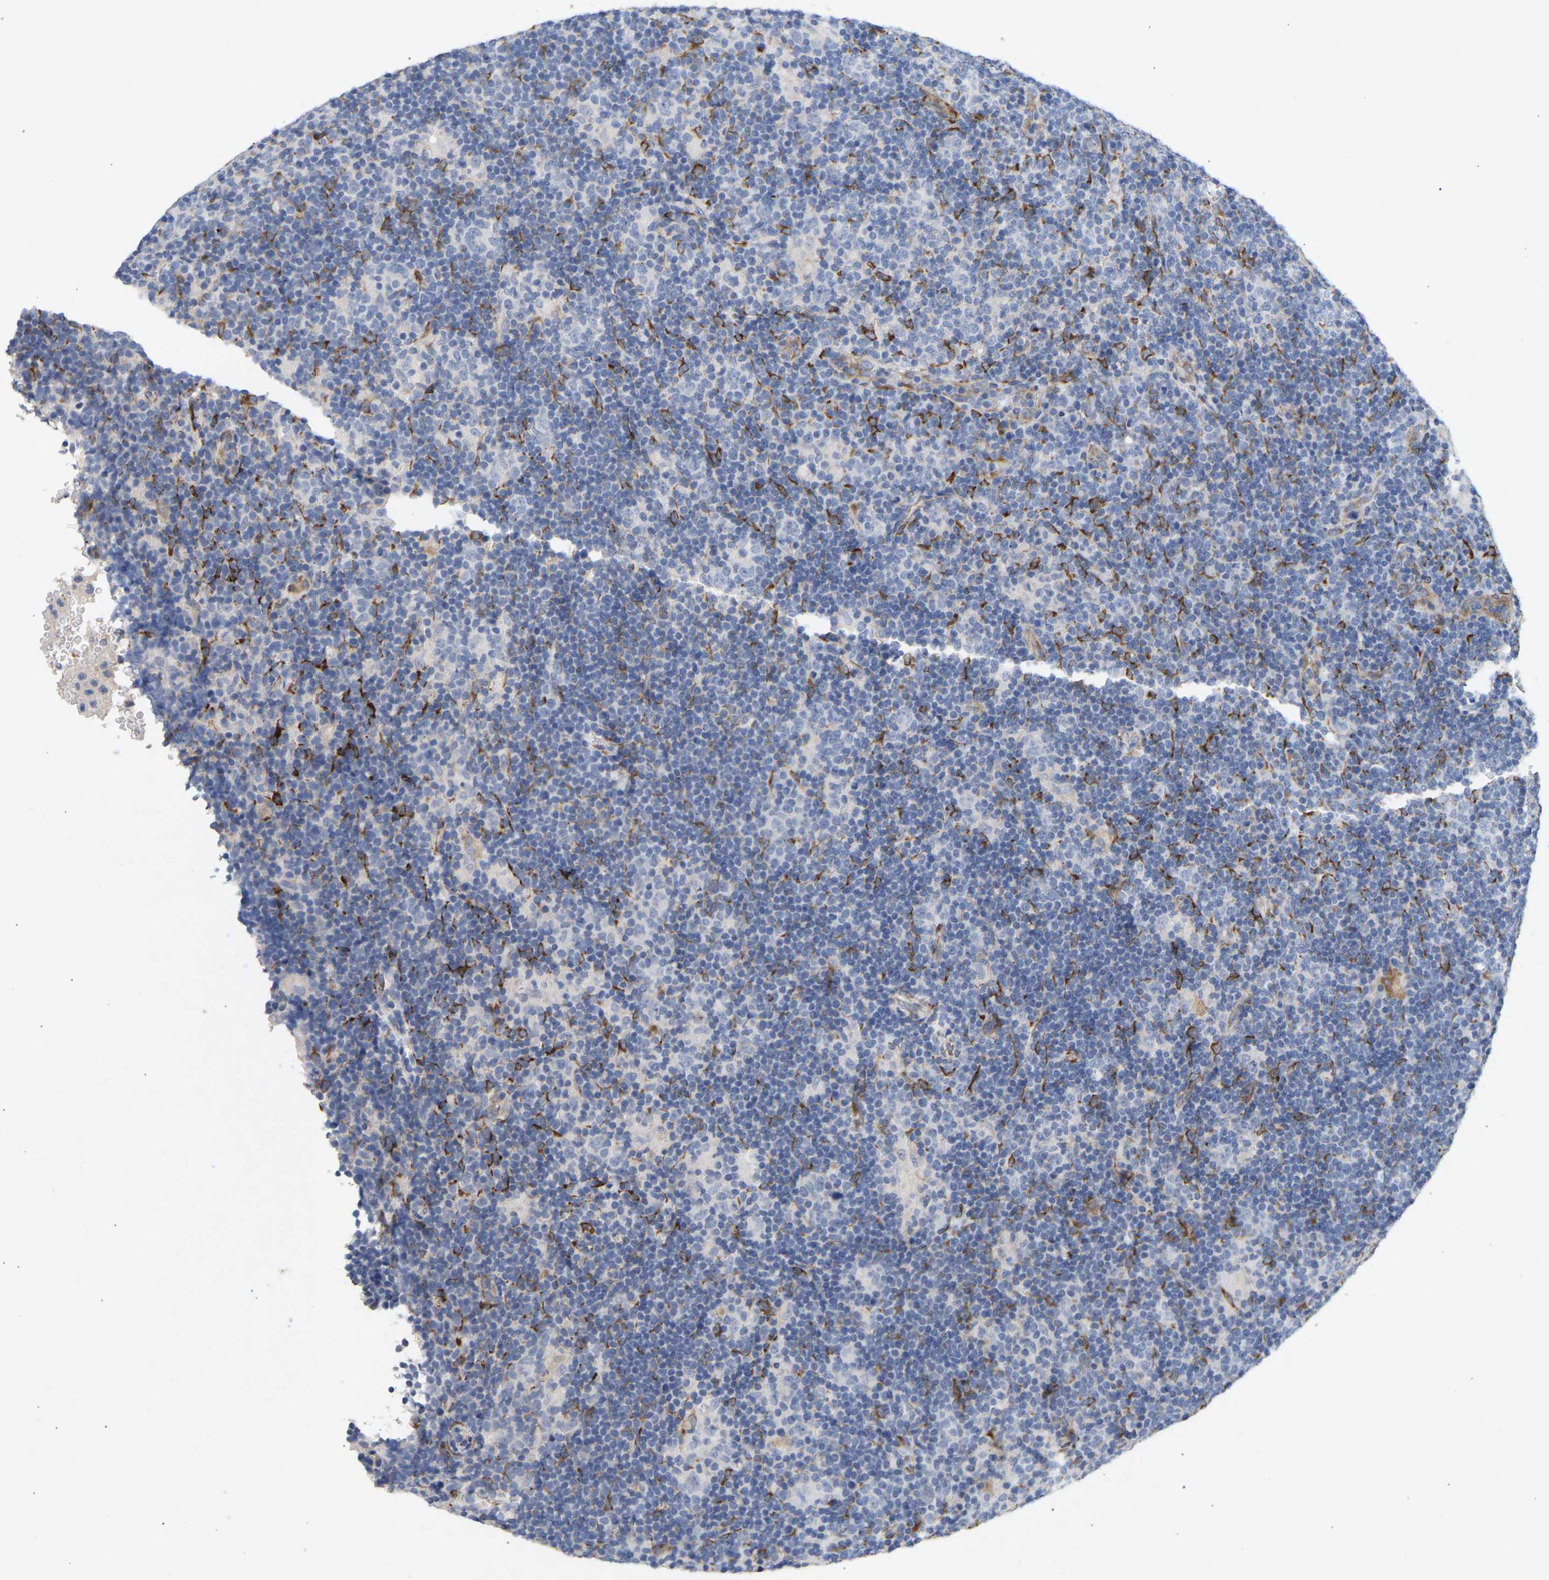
{"staining": {"intensity": "negative", "quantity": "none", "location": "none"}, "tissue": "lymphoma", "cell_type": "Tumor cells", "image_type": "cancer", "snomed": [{"axis": "morphology", "description": "Hodgkin's disease, NOS"}, {"axis": "topography", "description": "Lymph node"}], "caption": "Lymphoma was stained to show a protein in brown. There is no significant staining in tumor cells.", "gene": "SELENOM", "patient": {"sex": "female", "age": 57}}